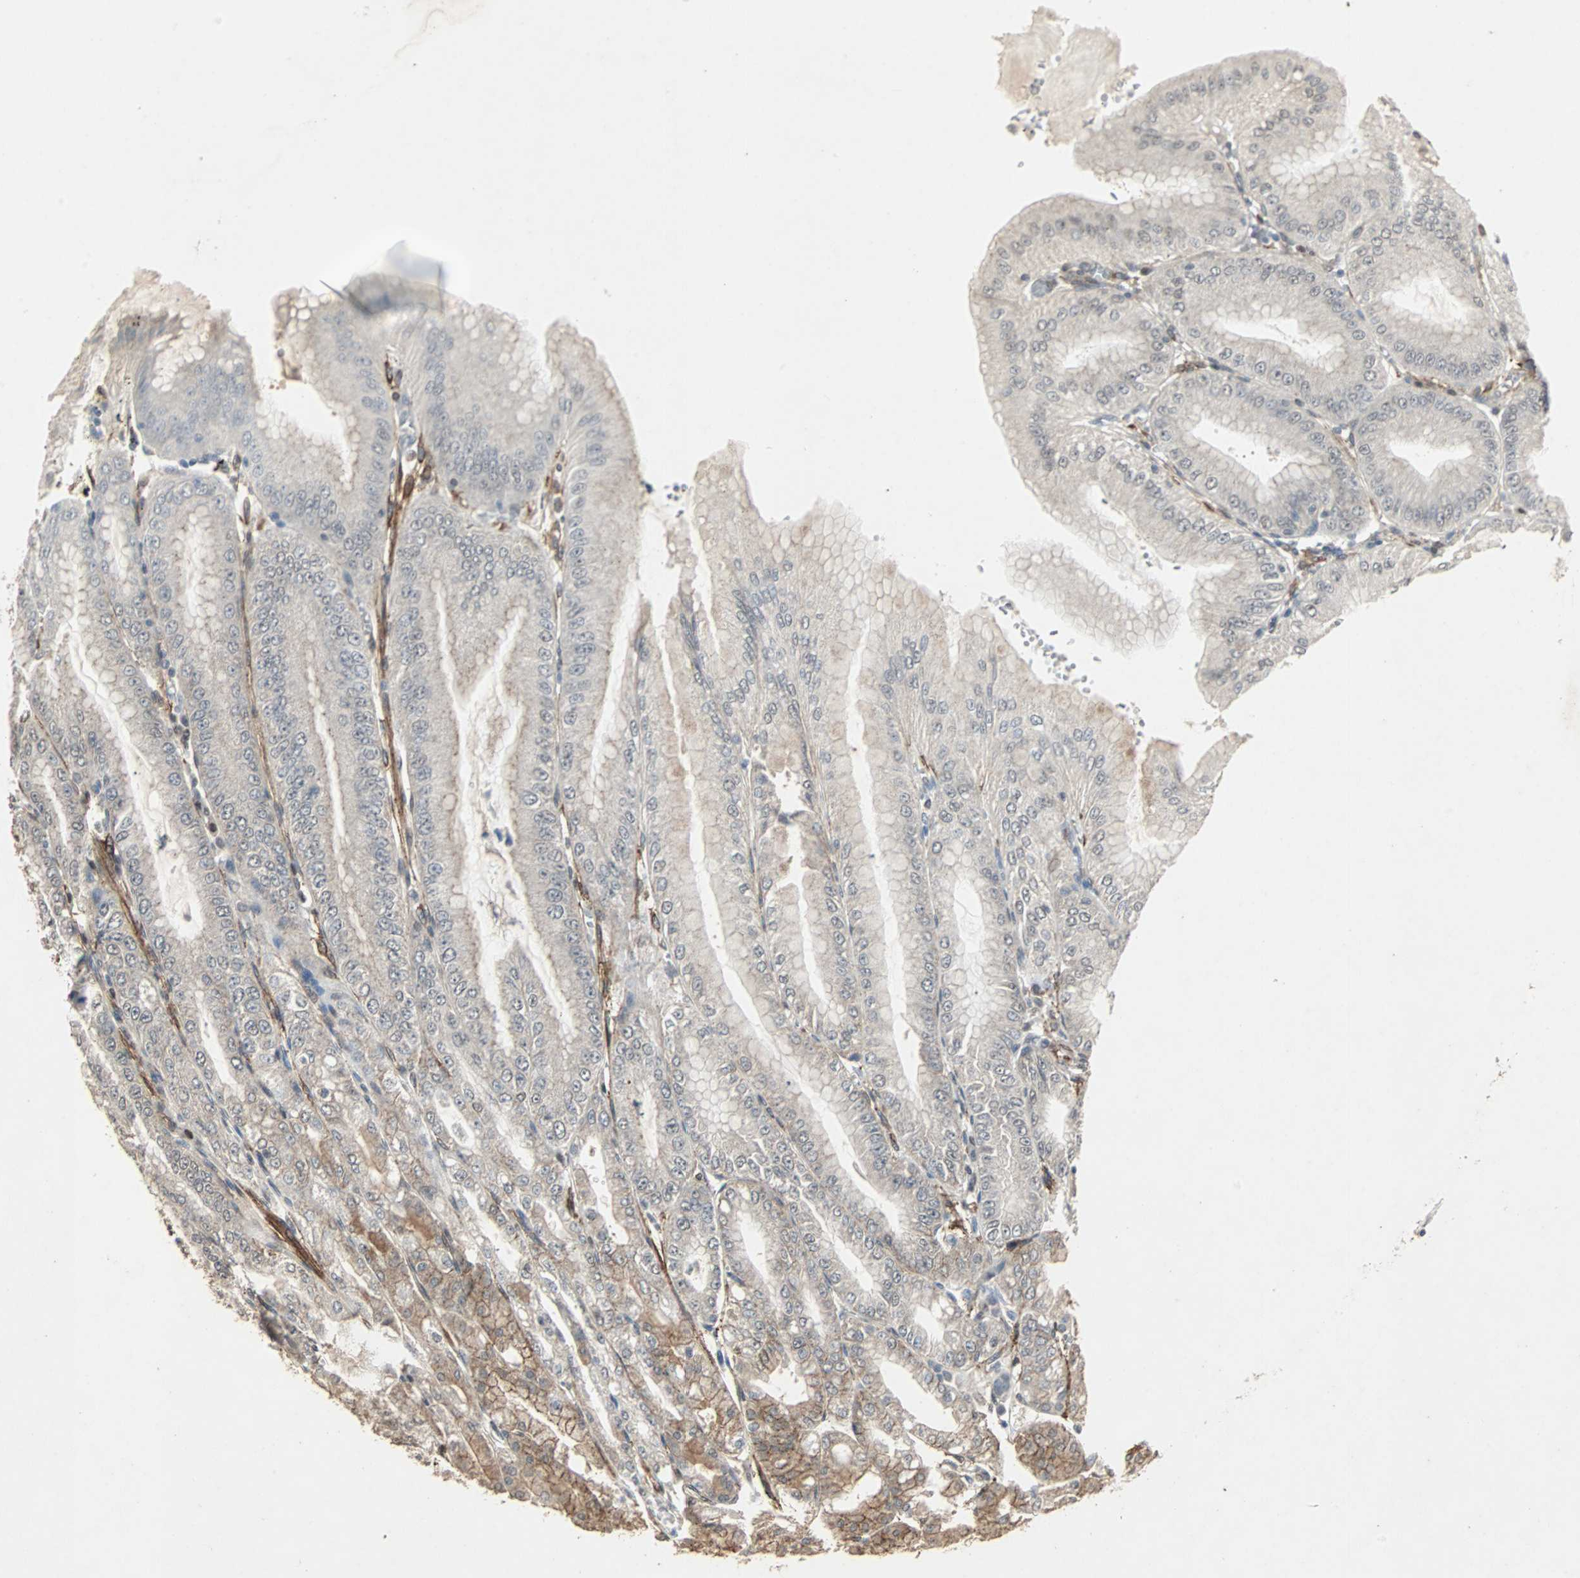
{"staining": {"intensity": "weak", "quantity": "<25%", "location": "cytoplasmic/membranous"}, "tissue": "stomach", "cell_type": "Glandular cells", "image_type": "normal", "snomed": [{"axis": "morphology", "description": "Normal tissue, NOS"}, {"axis": "topography", "description": "Stomach, lower"}], "caption": "This micrograph is of benign stomach stained with immunohistochemistry to label a protein in brown with the nuclei are counter-stained blue. There is no expression in glandular cells. (DAB IHC, high magnification).", "gene": "TRPV4", "patient": {"sex": "male", "age": 71}}